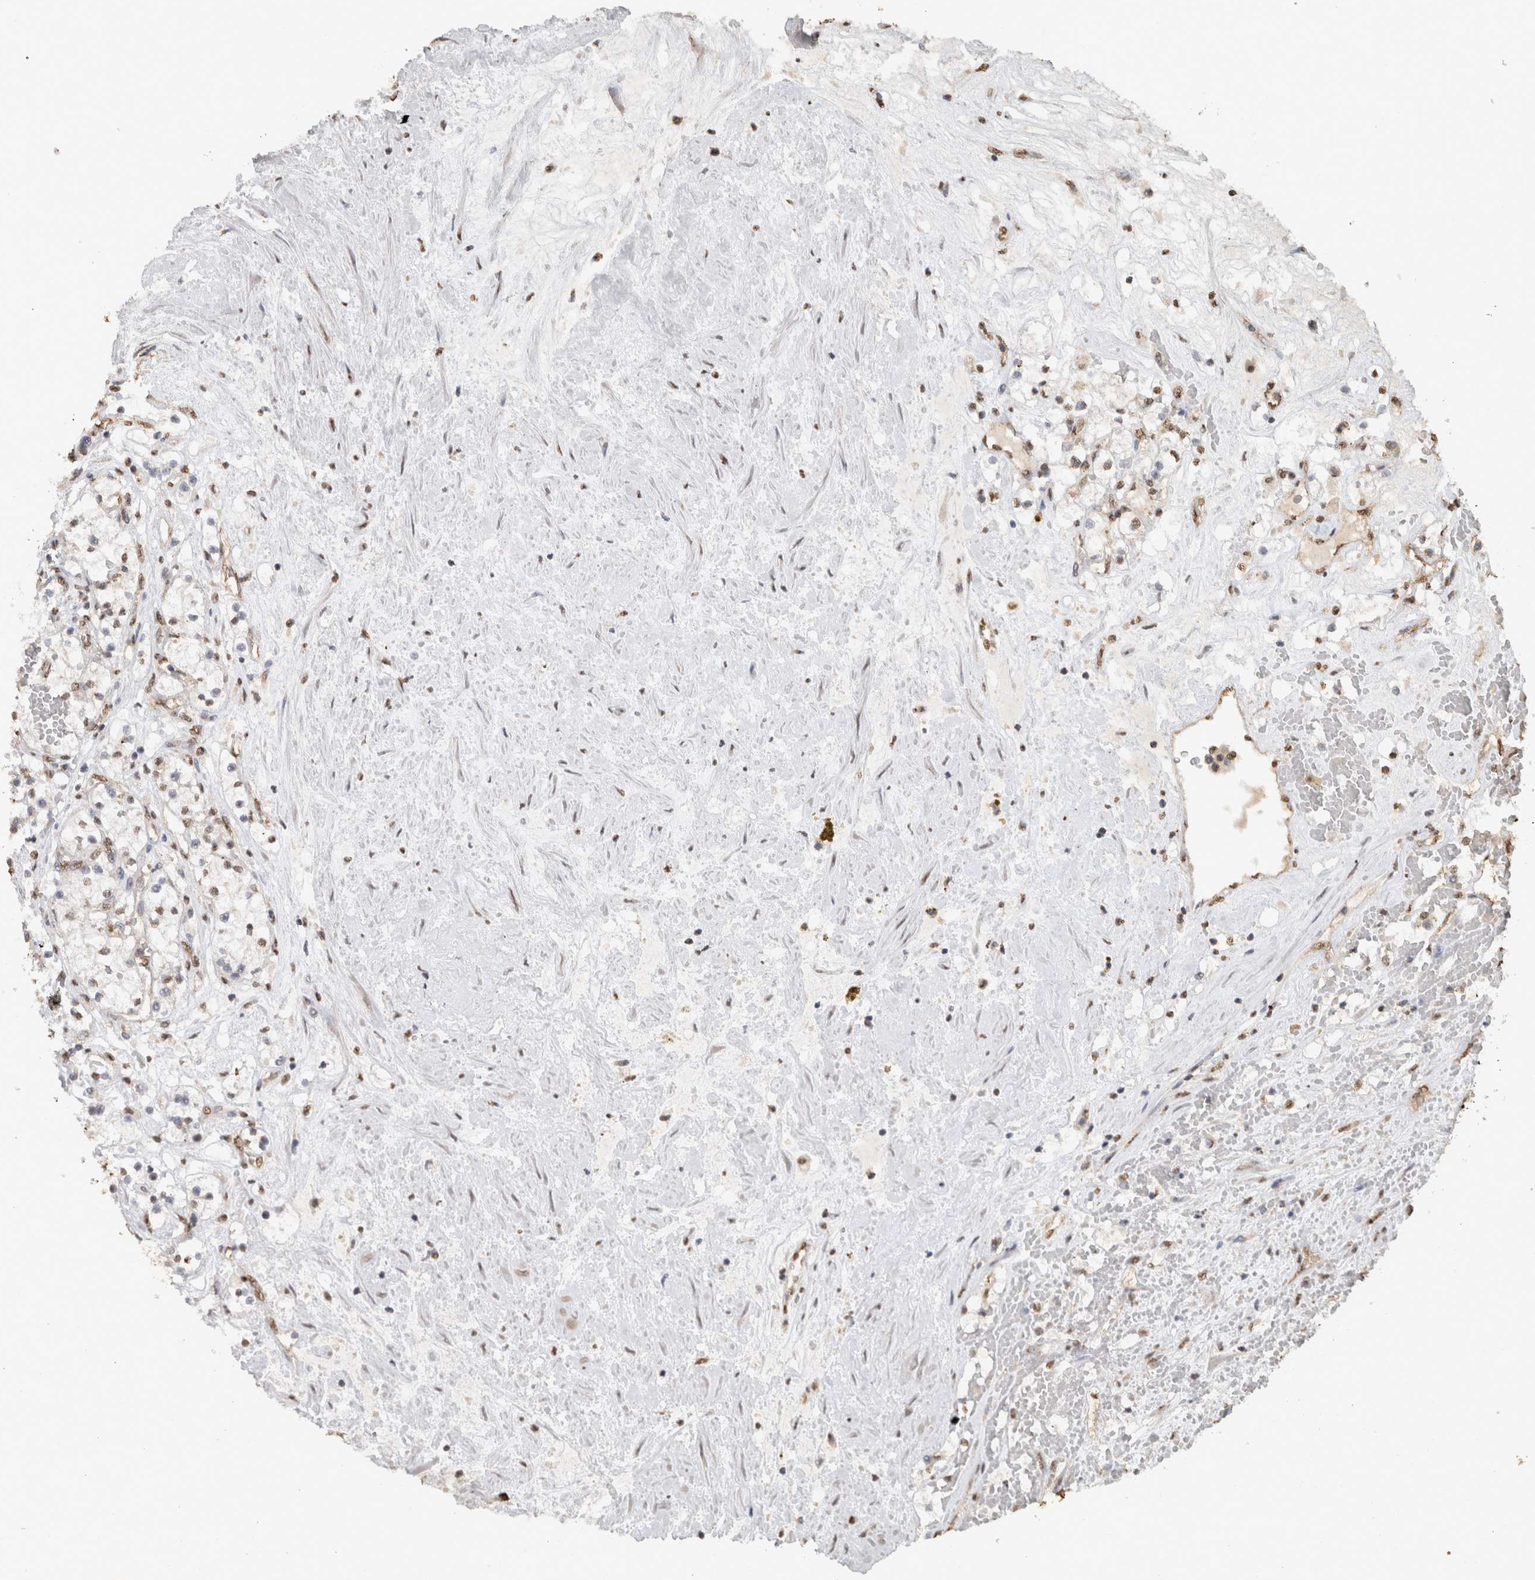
{"staining": {"intensity": "weak", "quantity": "25%-75%", "location": "nuclear"}, "tissue": "renal cancer", "cell_type": "Tumor cells", "image_type": "cancer", "snomed": [{"axis": "morphology", "description": "Normal tissue, NOS"}, {"axis": "morphology", "description": "Adenocarcinoma, NOS"}, {"axis": "topography", "description": "Kidney"}], "caption": "Approximately 25%-75% of tumor cells in human adenocarcinoma (renal) display weak nuclear protein positivity as visualized by brown immunohistochemical staining.", "gene": "HAND2", "patient": {"sex": "male", "age": 68}}